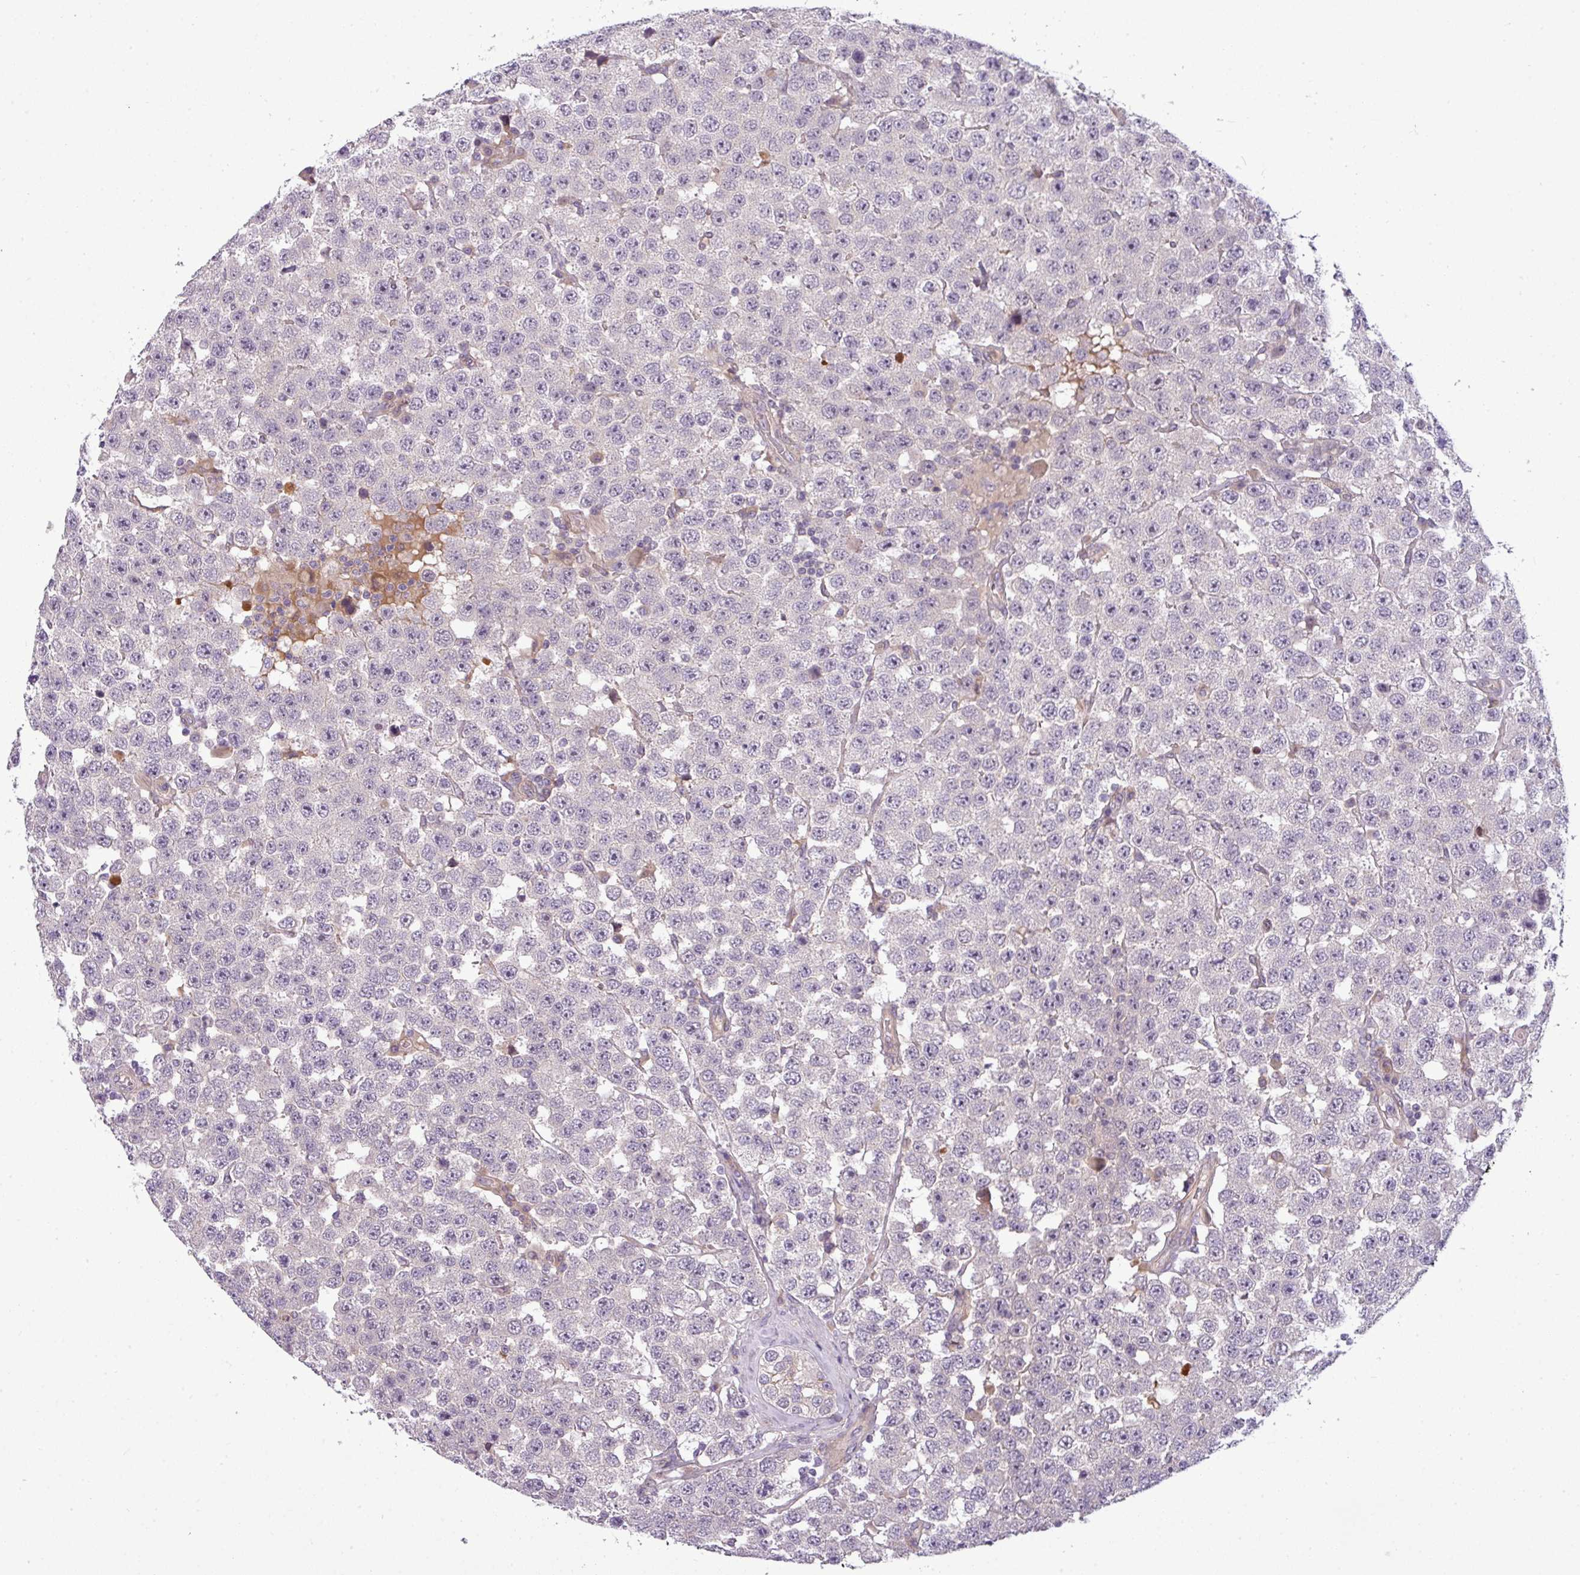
{"staining": {"intensity": "negative", "quantity": "none", "location": "none"}, "tissue": "testis cancer", "cell_type": "Tumor cells", "image_type": "cancer", "snomed": [{"axis": "morphology", "description": "Seminoma, NOS"}, {"axis": "topography", "description": "Testis"}], "caption": "Immunohistochemical staining of testis cancer (seminoma) reveals no significant positivity in tumor cells.", "gene": "ZNF35", "patient": {"sex": "male", "age": 28}}